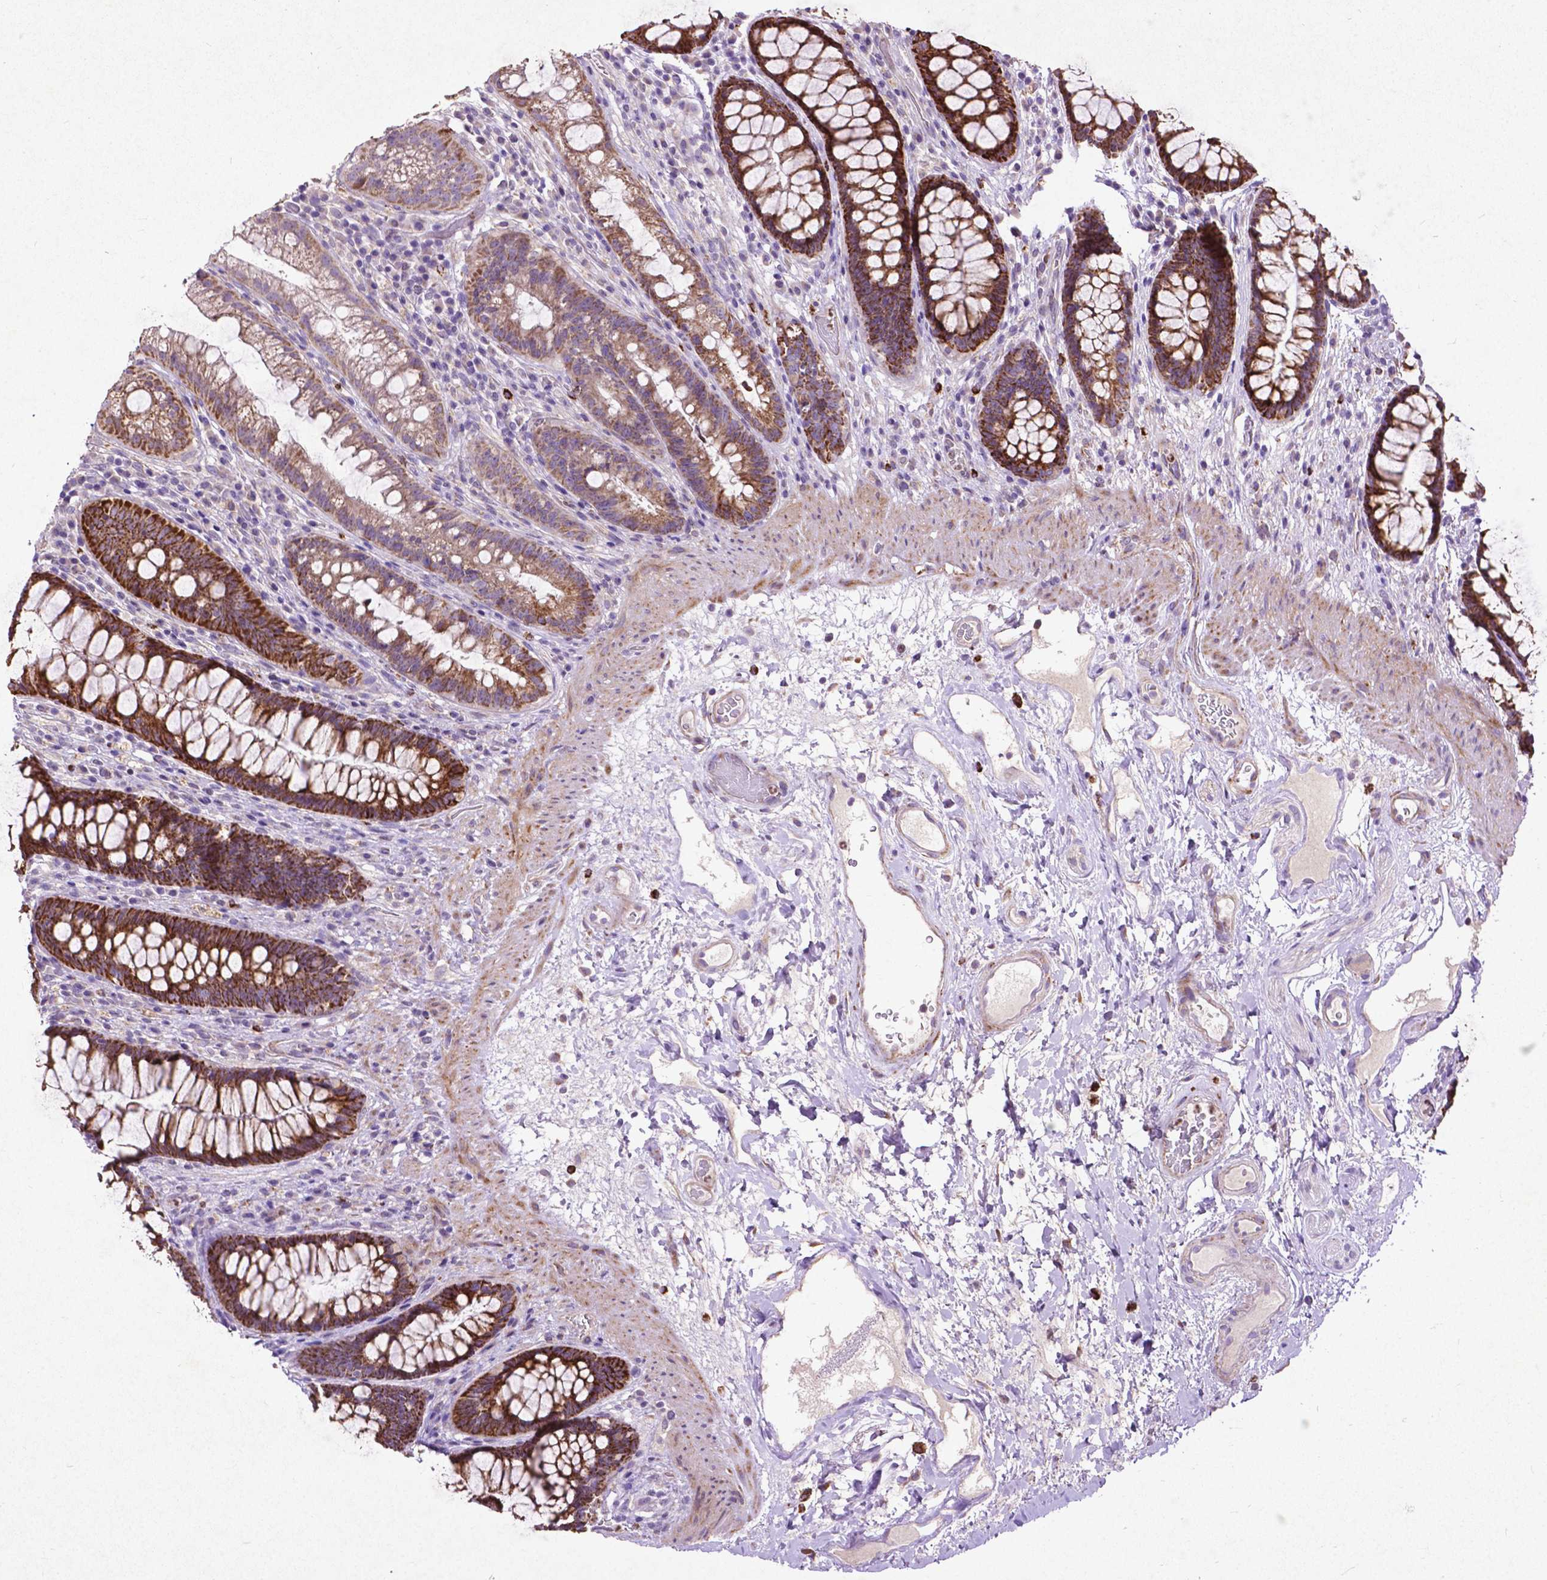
{"staining": {"intensity": "strong", "quantity": ">75%", "location": "cytoplasmic/membranous"}, "tissue": "rectum", "cell_type": "Glandular cells", "image_type": "normal", "snomed": [{"axis": "morphology", "description": "Normal tissue, NOS"}, {"axis": "topography", "description": "Rectum"}], "caption": "Rectum stained with DAB (3,3'-diaminobenzidine) immunohistochemistry (IHC) shows high levels of strong cytoplasmic/membranous expression in about >75% of glandular cells.", "gene": "THEGL", "patient": {"sex": "male", "age": 72}}